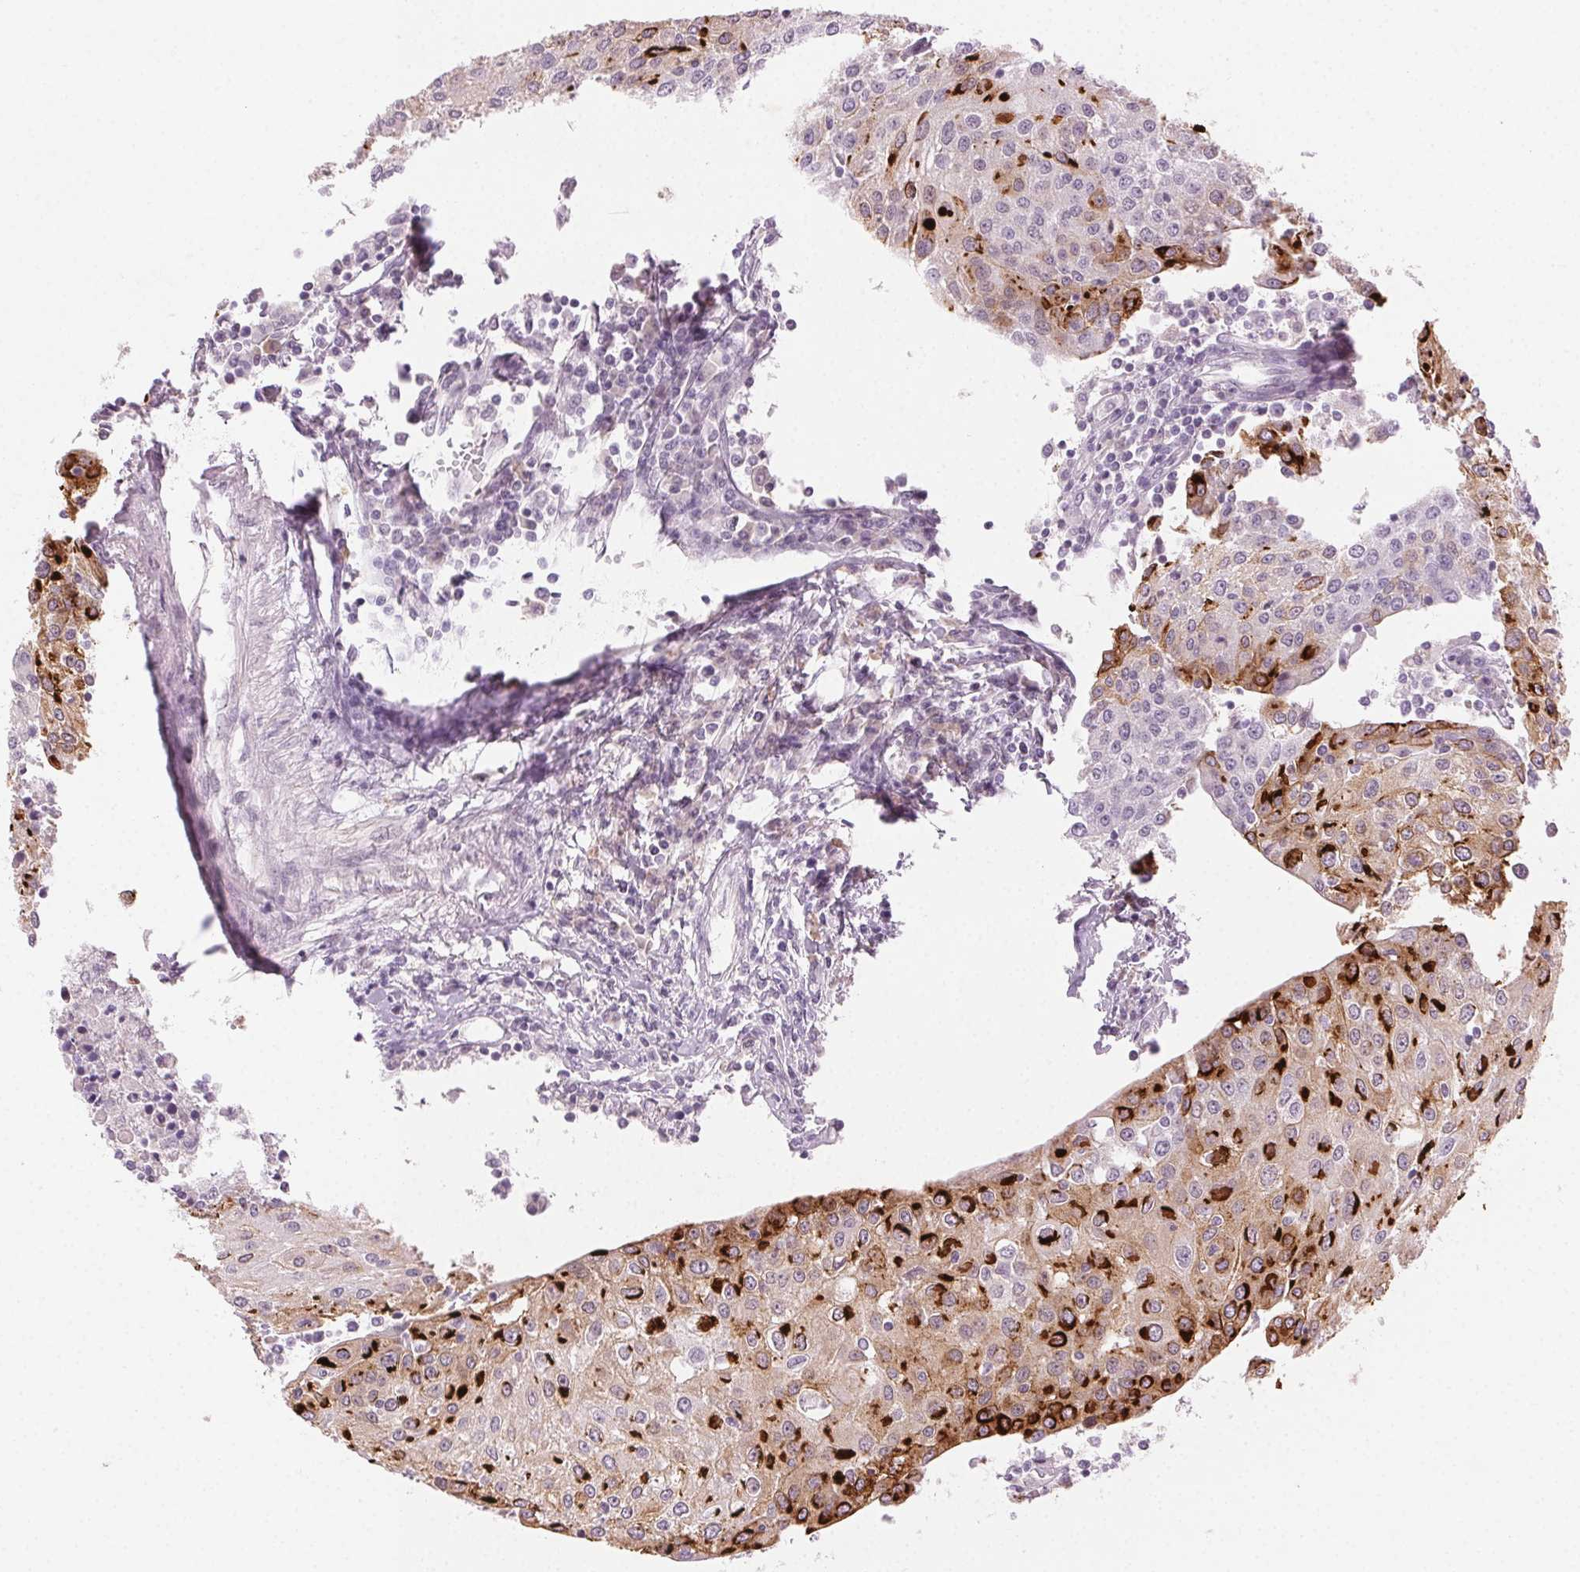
{"staining": {"intensity": "strong", "quantity": "<25%", "location": "cytoplasmic/membranous"}, "tissue": "urothelial cancer", "cell_type": "Tumor cells", "image_type": "cancer", "snomed": [{"axis": "morphology", "description": "Urothelial carcinoma, High grade"}, {"axis": "topography", "description": "Urinary bladder"}], "caption": "Approximately <25% of tumor cells in urothelial carcinoma (high-grade) exhibit strong cytoplasmic/membranous protein staining as visualized by brown immunohistochemical staining.", "gene": "HSF5", "patient": {"sex": "female", "age": 85}}